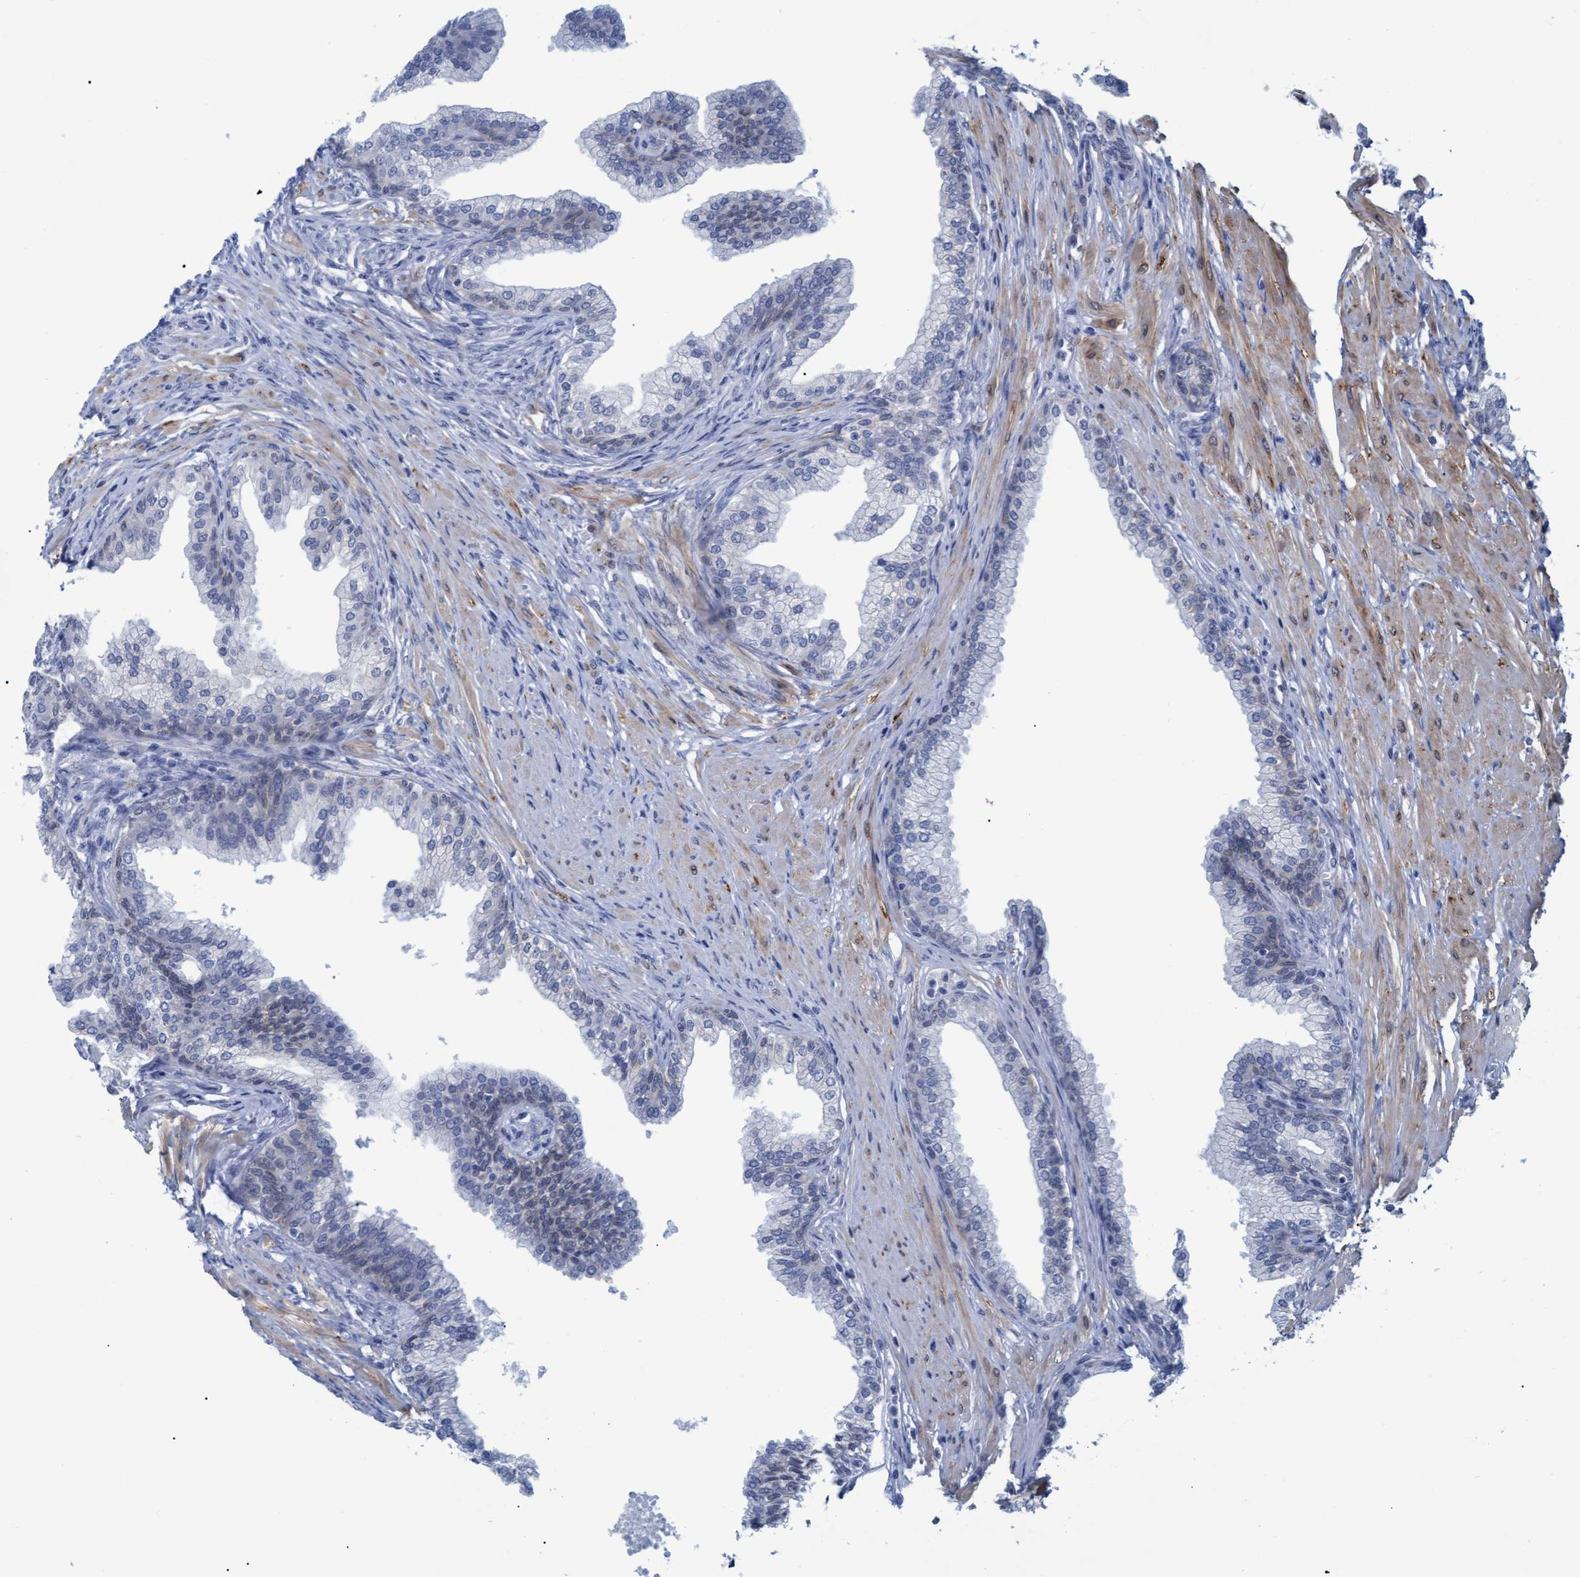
{"staining": {"intensity": "negative", "quantity": "none", "location": "none"}, "tissue": "prostate", "cell_type": "Glandular cells", "image_type": "normal", "snomed": [{"axis": "morphology", "description": "Normal tissue, NOS"}, {"axis": "morphology", "description": "Urothelial carcinoma, Low grade"}, {"axis": "topography", "description": "Urinary bladder"}, {"axis": "topography", "description": "Prostate"}], "caption": "IHC of normal prostate reveals no expression in glandular cells.", "gene": "SSTR3", "patient": {"sex": "male", "age": 60}}